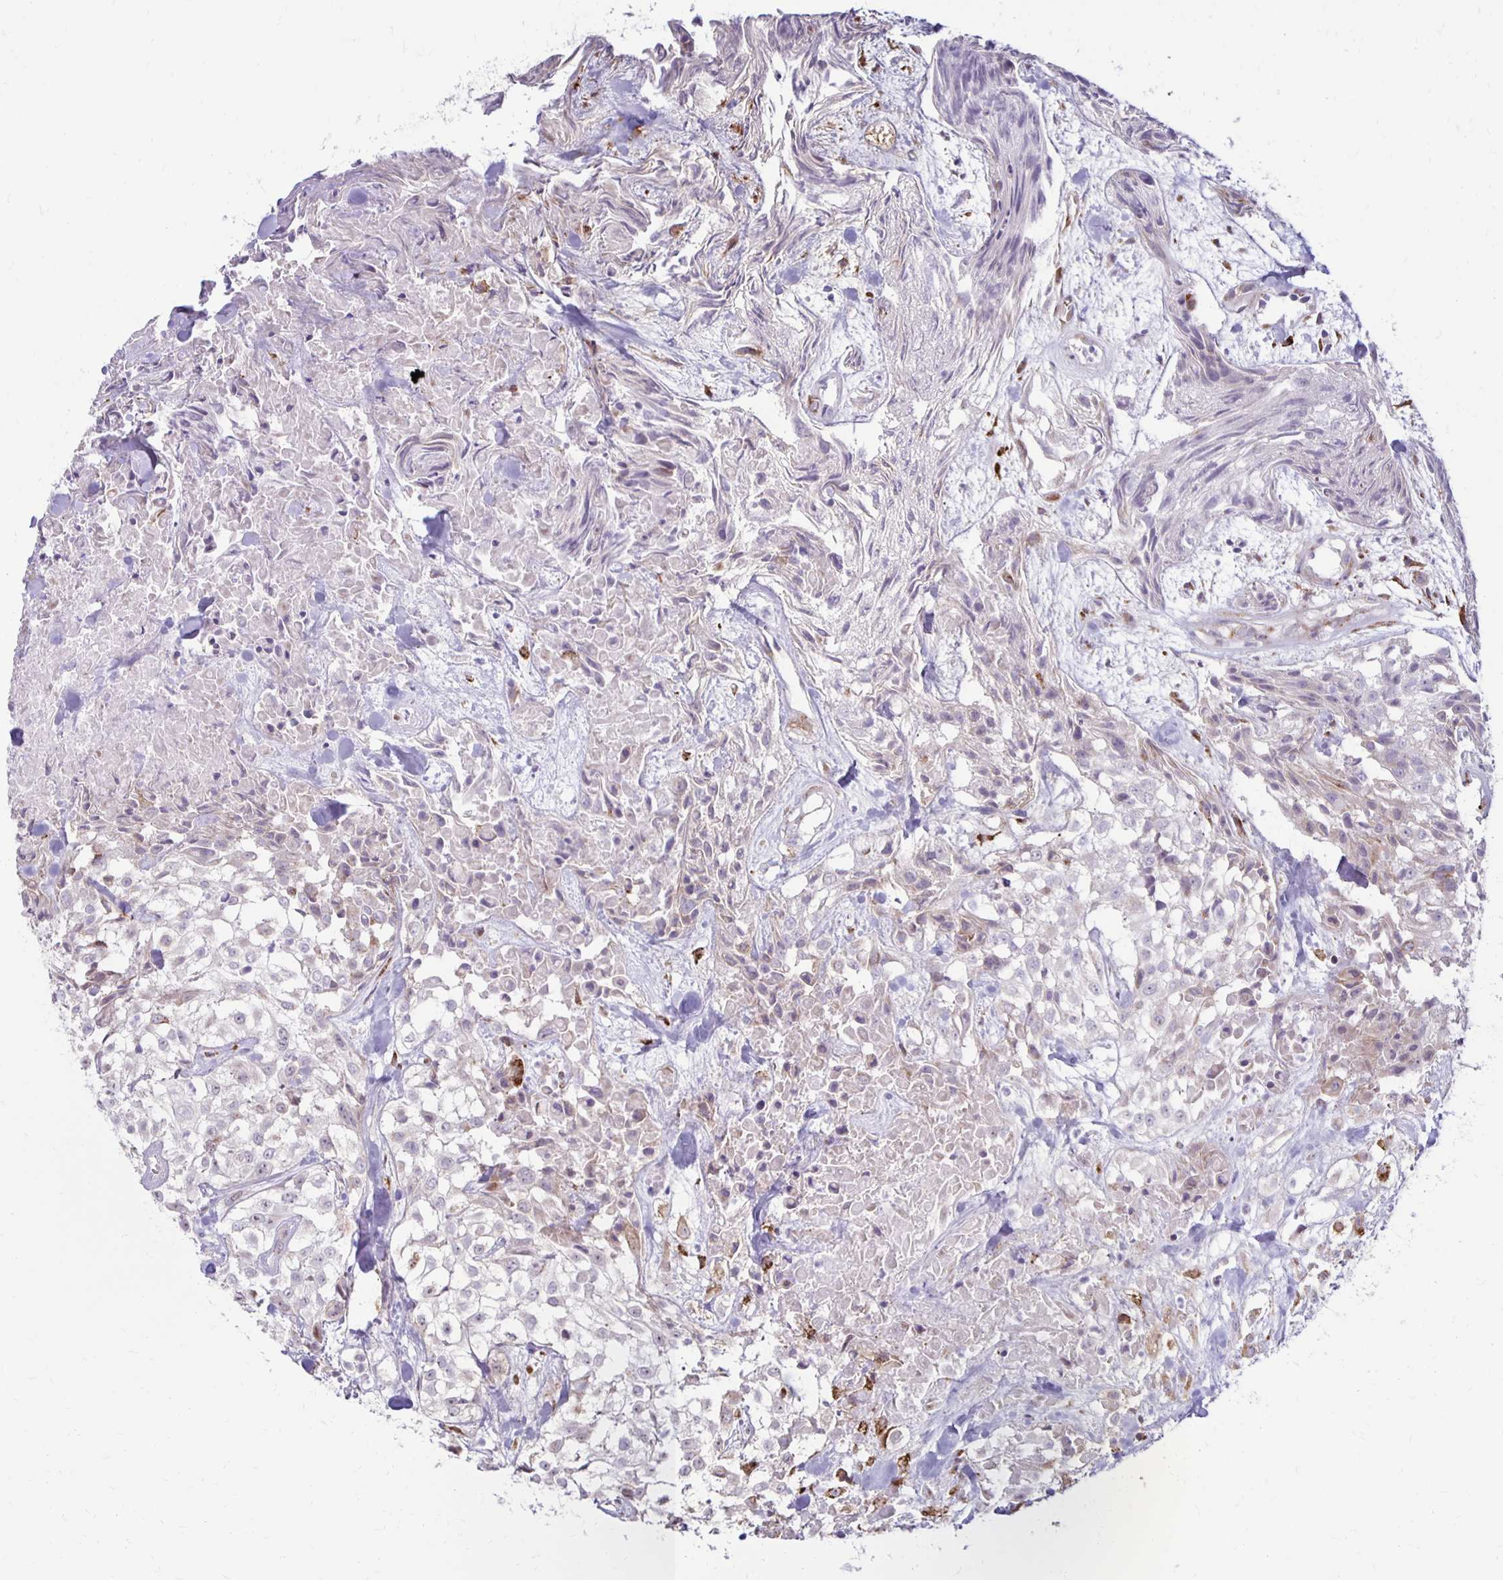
{"staining": {"intensity": "weak", "quantity": "<25%", "location": "nuclear"}, "tissue": "urothelial cancer", "cell_type": "Tumor cells", "image_type": "cancer", "snomed": [{"axis": "morphology", "description": "Urothelial carcinoma, High grade"}, {"axis": "topography", "description": "Urinary bladder"}], "caption": "Immunohistochemistry (IHC) micrograph of human urothelial carcinoma (high-grade) stained for a protein (brown), which reveals no positivity in tumor cells.", "gene": "DAGLA", "patient": {"sex": "male", "age": 56}}